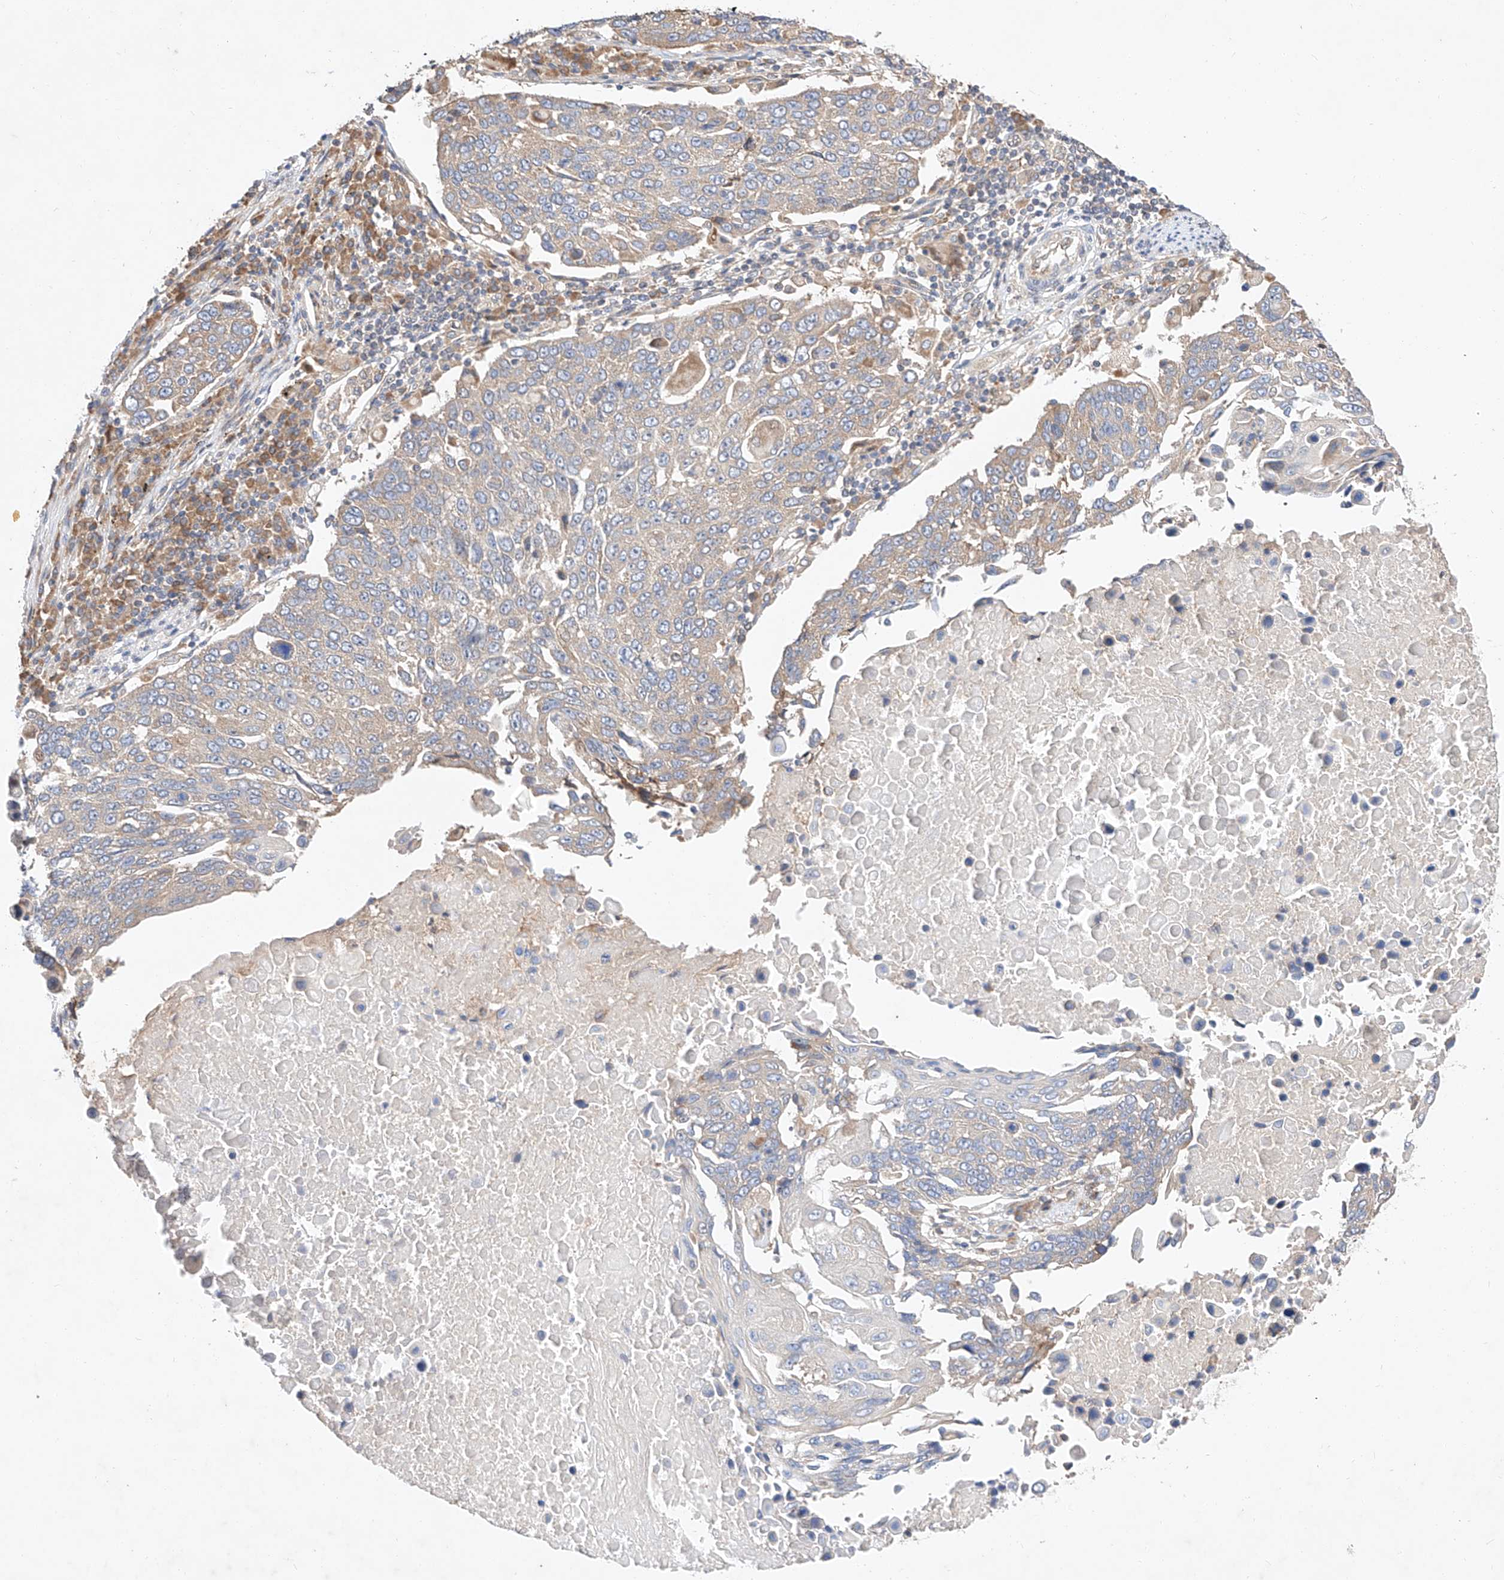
{"staining": {"intensity": "weak", "quantity": "25%-75%", "location": "cytoplasmic/membranous"}, "tissue": "lung cancer", "cell_type": "Tumor cells", "image_type": "cancer", "snomed": [{"axis": "morphology", "description": "Squamous cell carcinoma, NOS"}, {"axis": "topography", "description": "Lung"}], "caption": "Immunohistochemistry (IHC) of human squamous cell carcinoma (lung) displays low levels of weak cytoplasmic/membranous staining in about 25%-75% of tumor cells.", "gene": "C6orf118", "patient": {"sex": "male", "age": 66}}